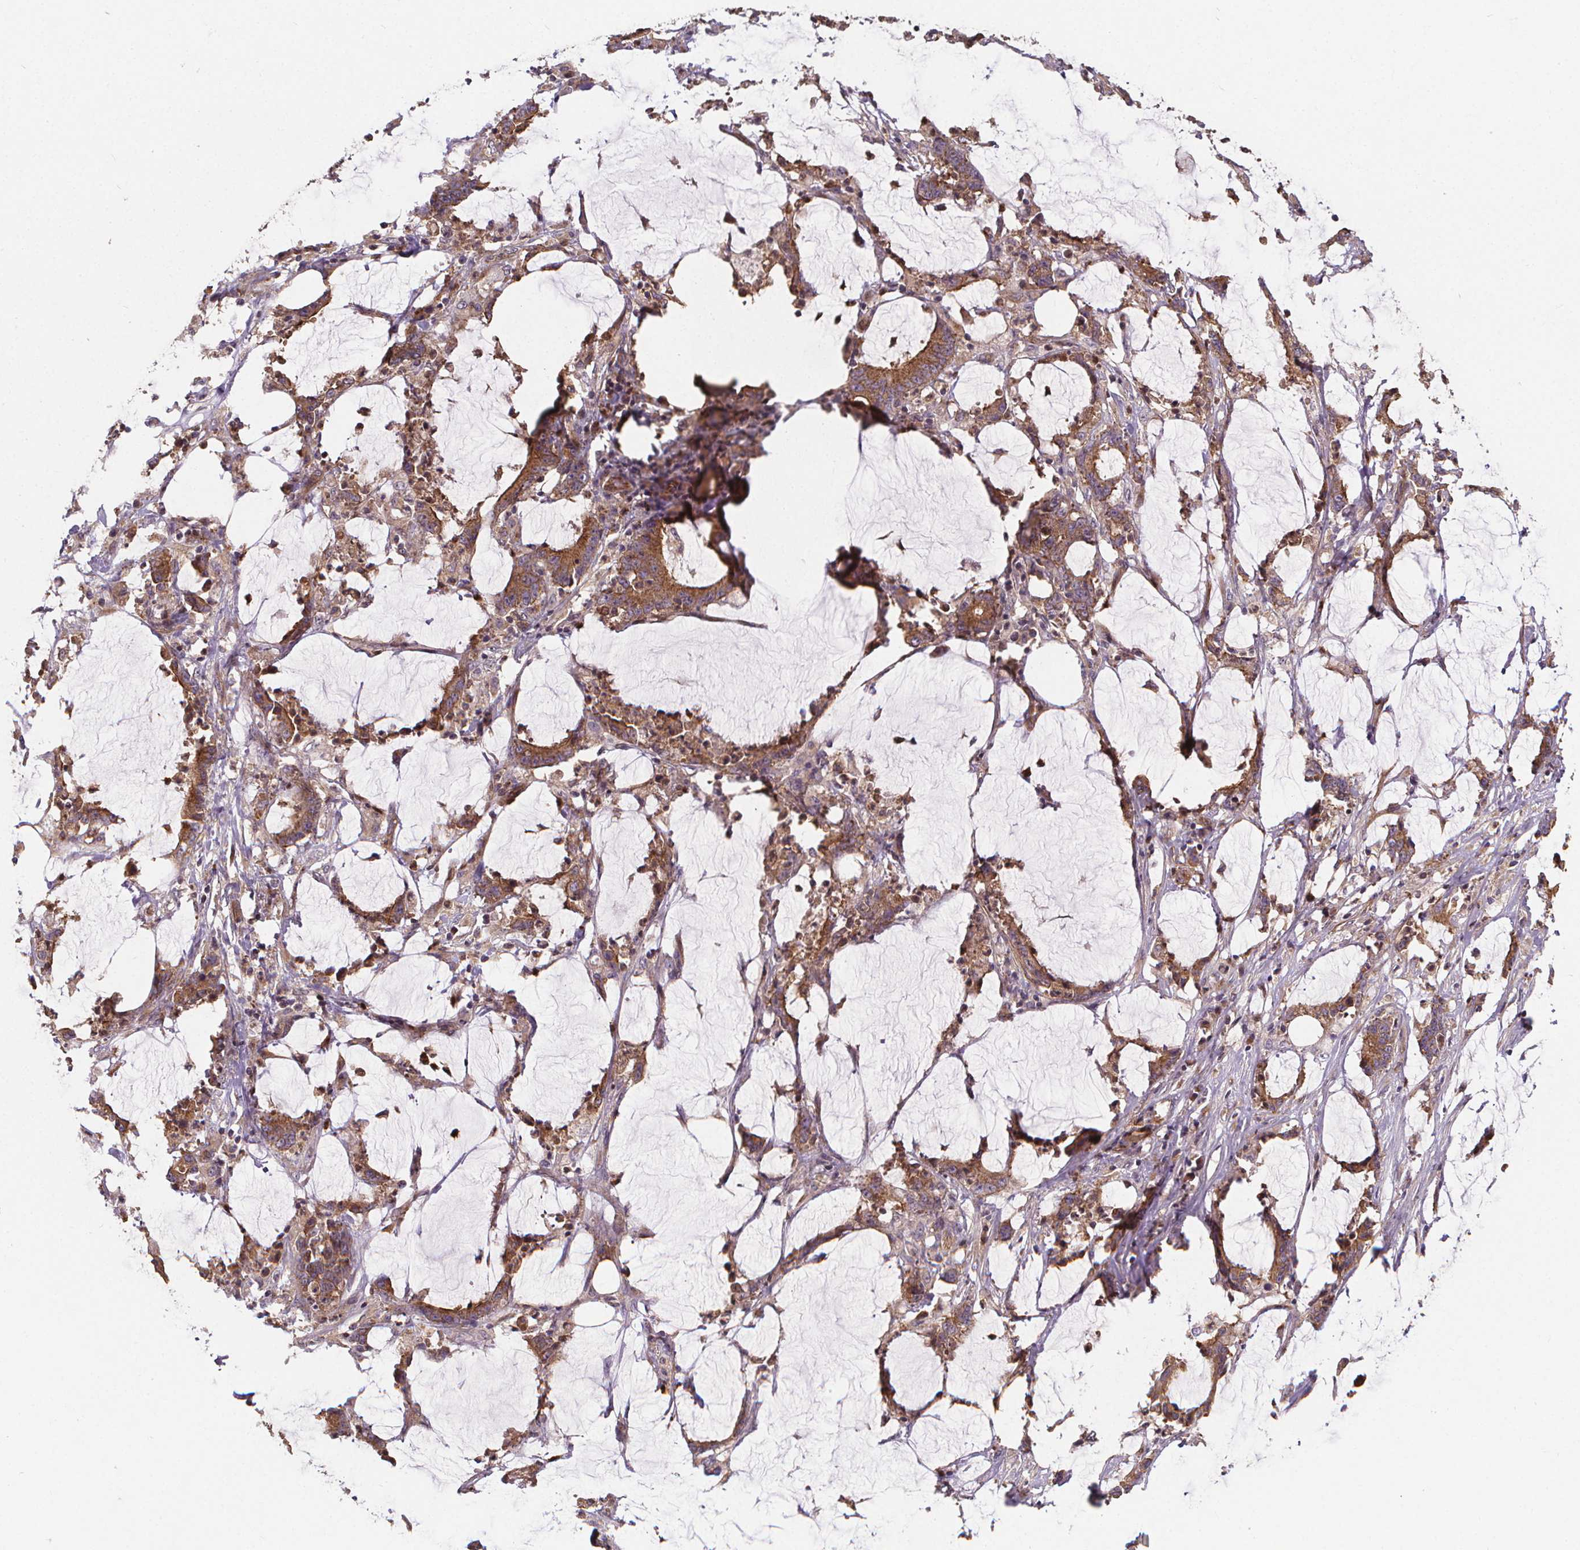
{"staining": {"intensity": "moderate", "quantity": ">75%", "location": "cytoplasmic/membranous"}, "tissue": "stomach cancer", "cell_type": "Tumor cells", "image_type": "cancer", "snomed": [{"axis": "morphology", "description": "Adenocarcinoma, NOS"}, {"axis": "topography", "description": "Stomach, upper"}], "caption": "Protein expression by IHC reveals moderate cytoplasmic/membranous expression in approximately >75% of tumor cells in adenocarcinoma (stomach).", "gene": "CLINT1", "patient": {"sex": "male", "age": 68}}